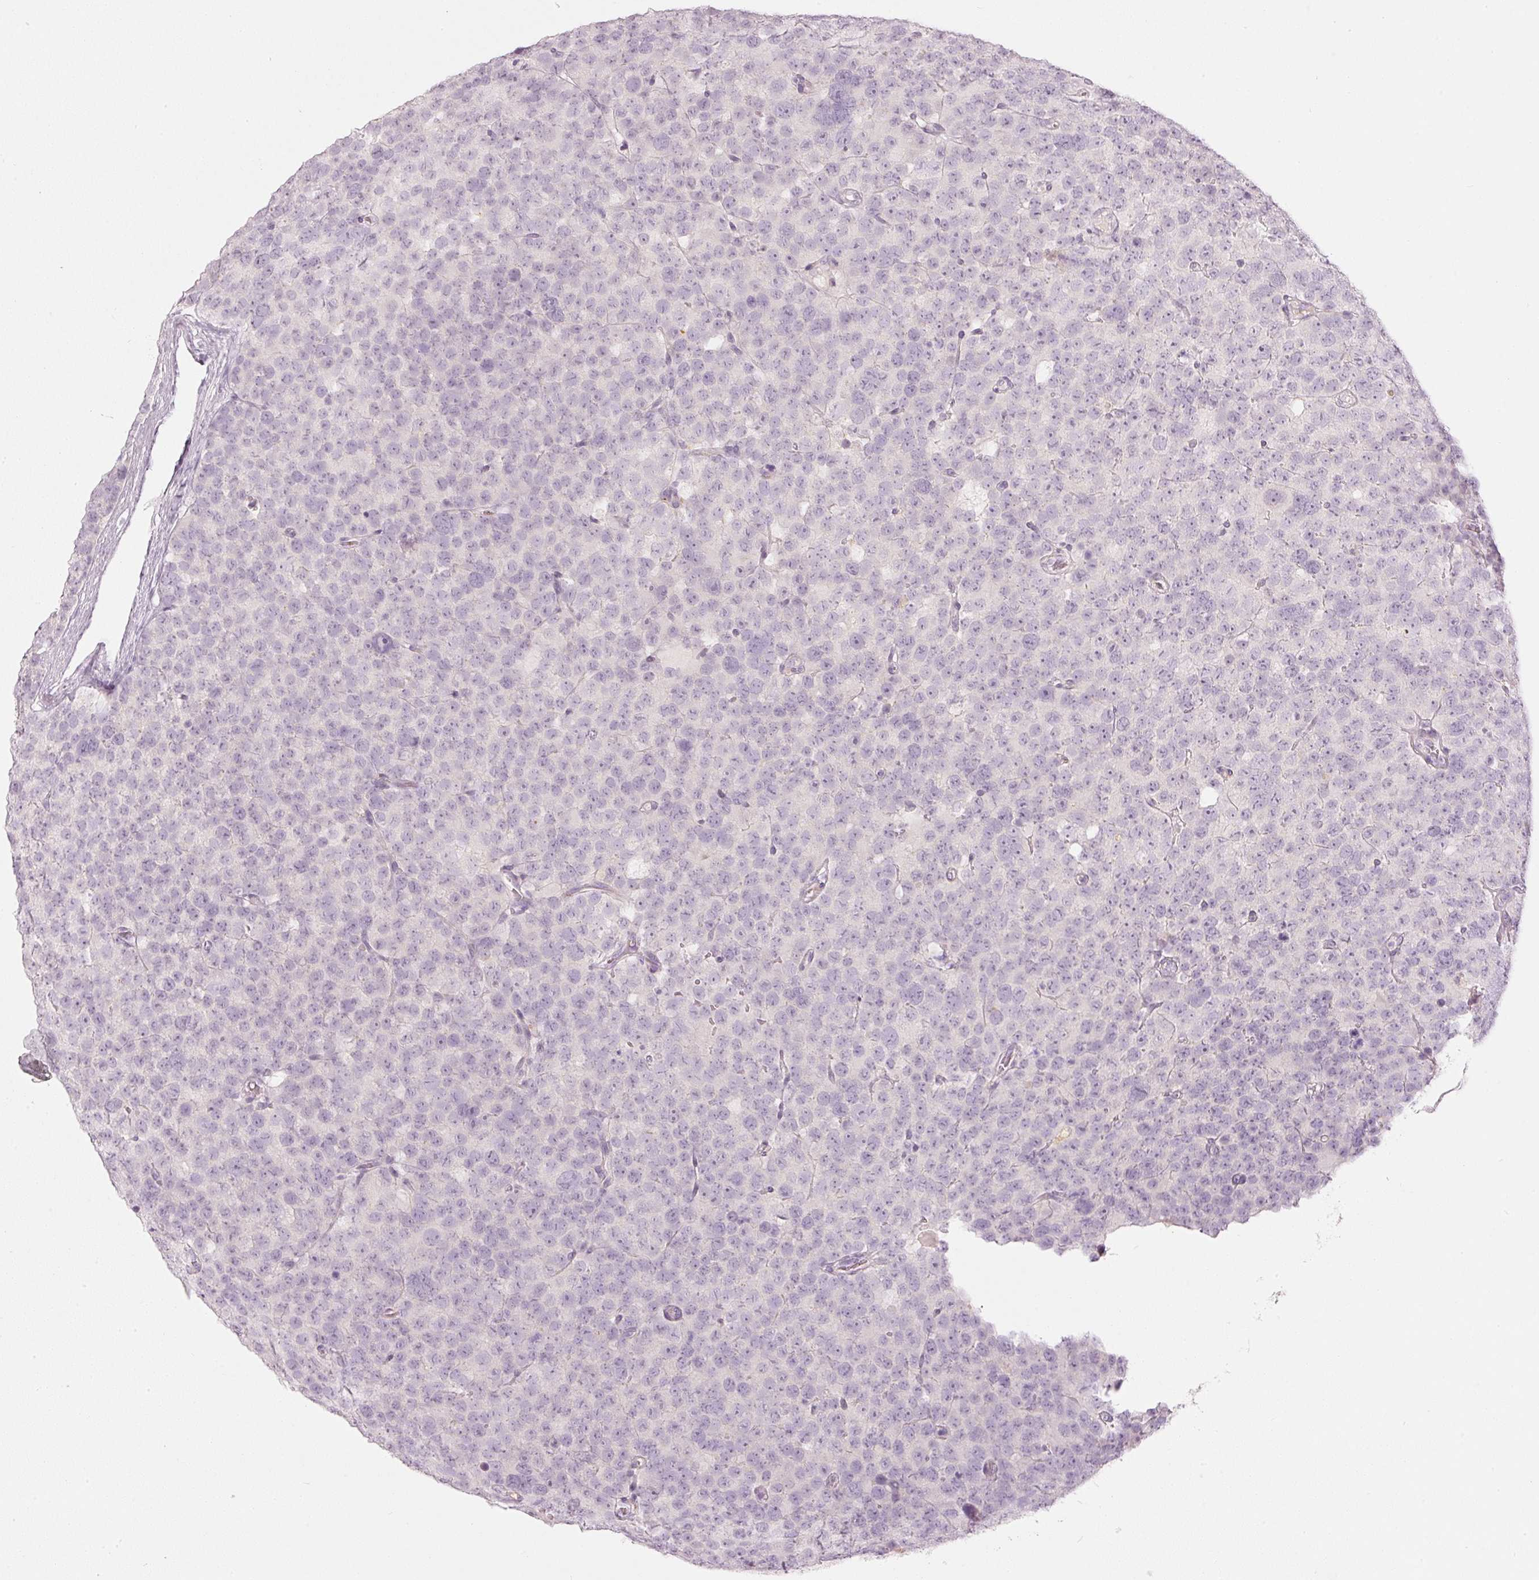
{"staining": {"intensity": "negative", "quantity": "none", "location": "none"}, "tissue": "testis cancer", "cell_type": "Tumor cells", "image_type": "cancer", "snomed": [{"axis": "morphology", "description": "Seminoma, NOS"}, {"axis": "topography", "description": "Testis"}], "caption": "Tumor cells are negative for protein expression in human seminoma (testis).", "gene": "LECT2", "patient": {"sex": "male", "age": 71}}